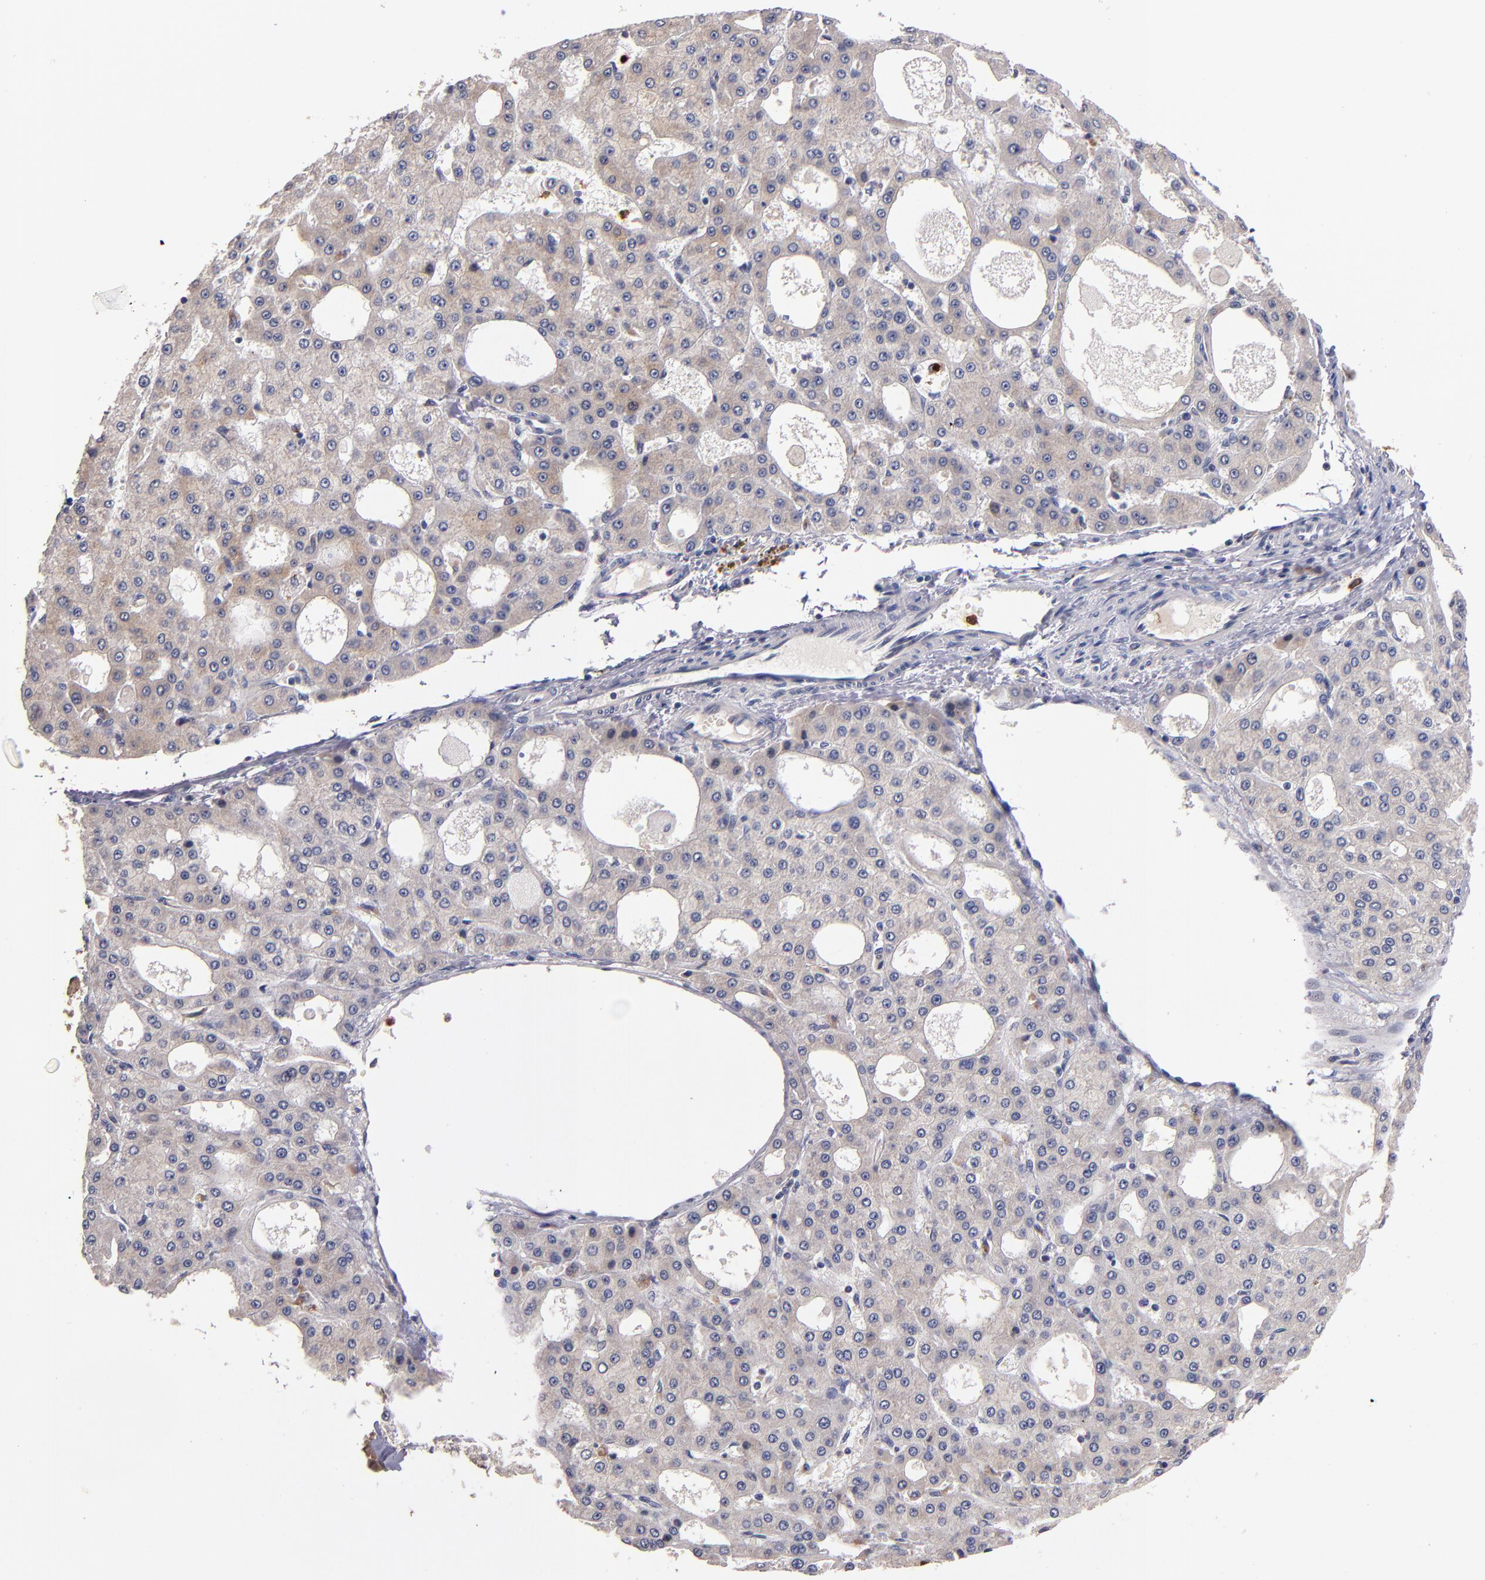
{"staining": {"intensity": "weak", "quantity": ">75%", "location": "cytoplasmic/membranous"}, "tissue": "liver cancer", "cell_type": "Tumor cells", "image_type": "cancer", "snomed": [{"axis": "morphology", "description": "Carcinoma, Hepatocellular, NOS"}, {"axis": "topography", "description": "Liver"}], "caption": "Liver cancer was stained to show a protein in brown. There is low levels of weak cytoplasmic/membranous staining in about >75% of tumor cells.", "gene": "TTLL12", "patient": {"sex": "male", "age": 47}}